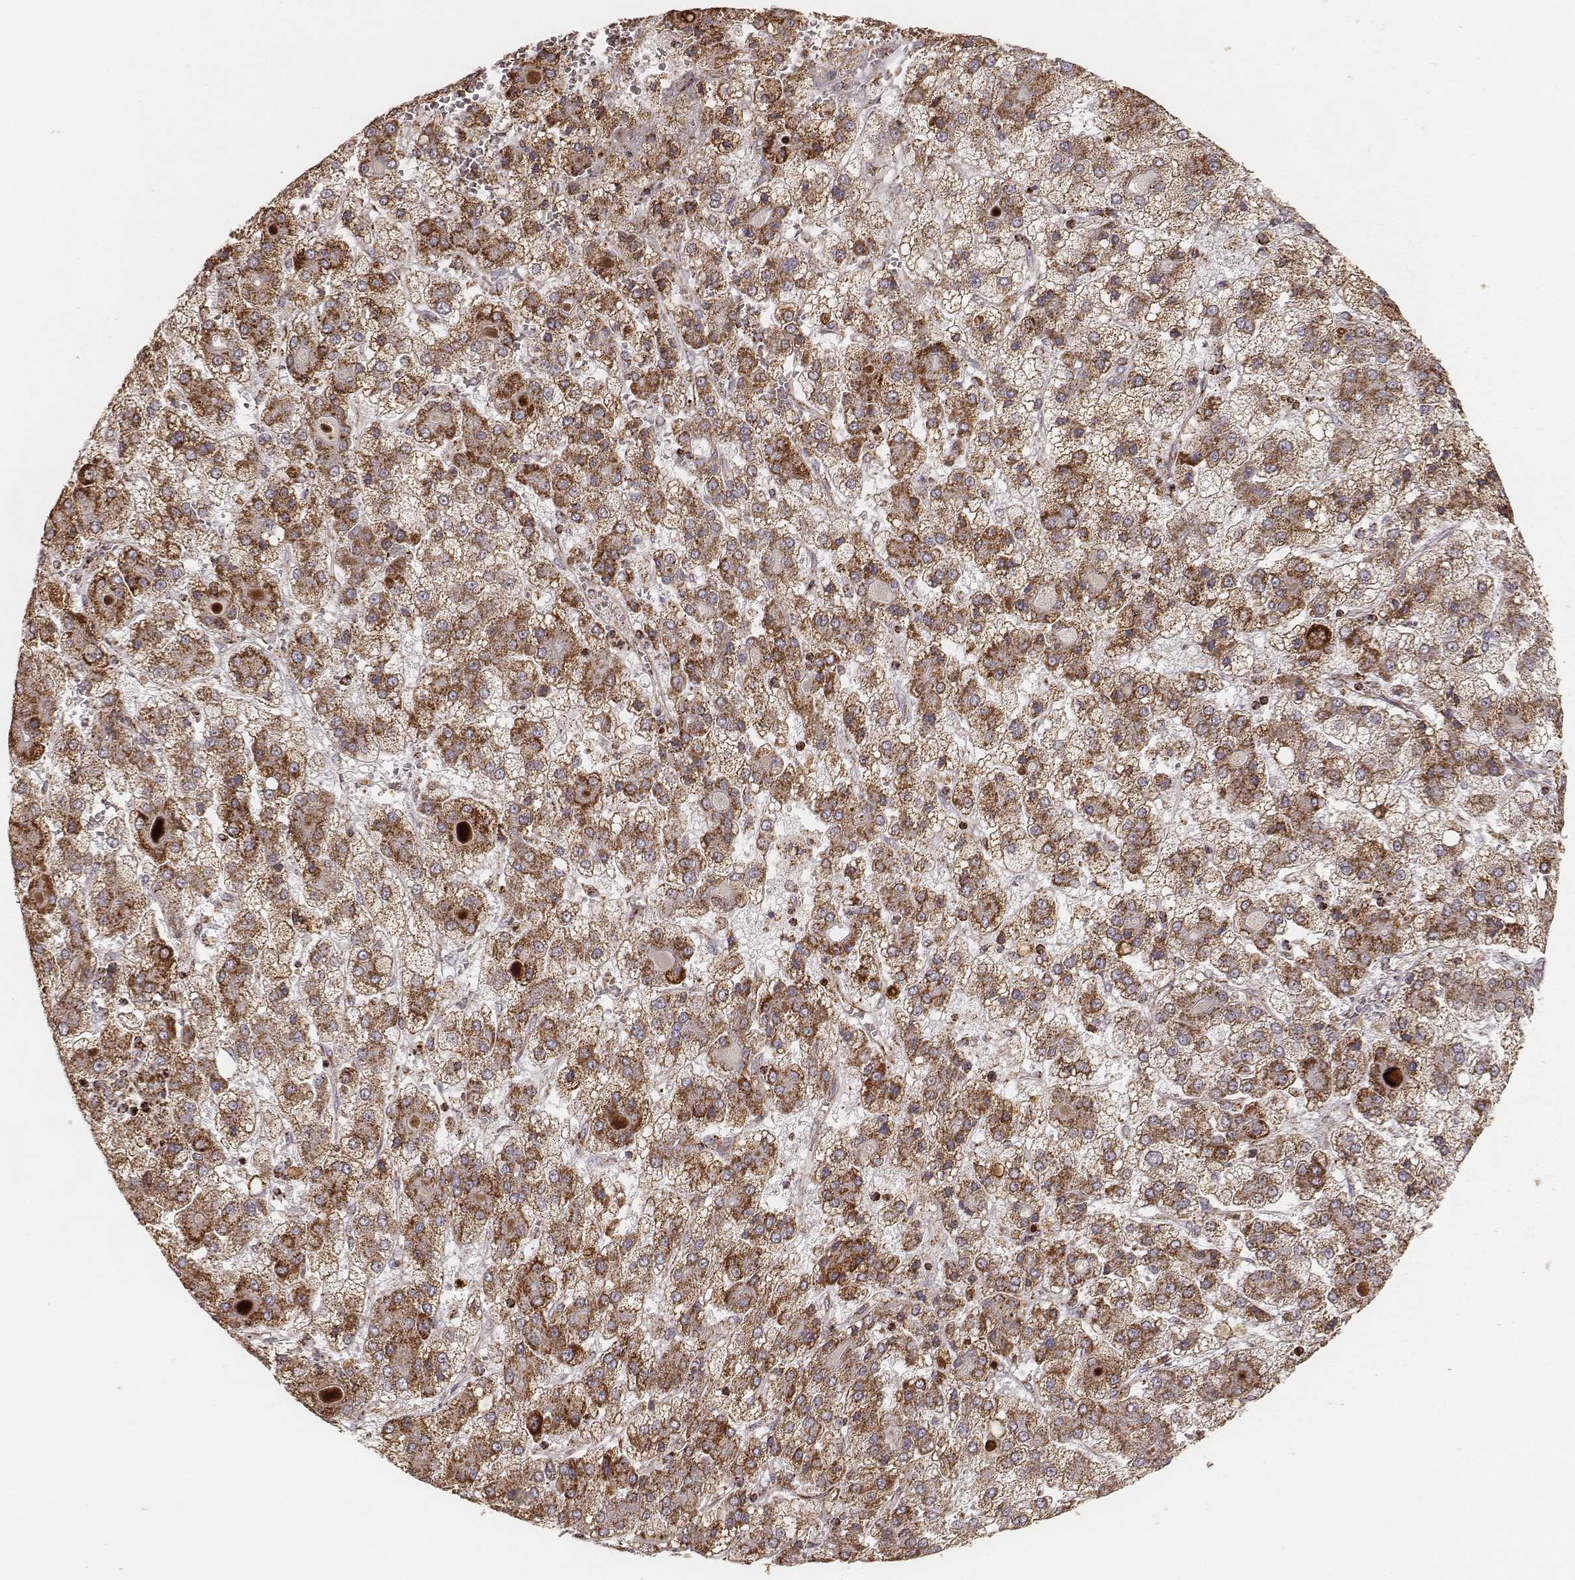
{"staining": {"intensity": "moderate", "quantity": ">75%", "location": "cytoplasmic/membranous"}, "tissue": "liver cancer", "cell_type": "Tumor cells", "image_type": "cancer", "snomed": [{"axis": "morphology", "description": "Carcinoma, Hepatocellular, NOS"}, {"axis": "topography", "description": "Liver"}], "caption": "High-power microscopy captured an IHC image of liver cancer (hepatocellular carcinoma), revealing moderate cytoplasmic/membranous staining in about >75% of tumor cells. (Brightfield microscopy of DAB IHC at high magnification).", "gene": "CS", "patient": {"sex": "male", "age": 73}}